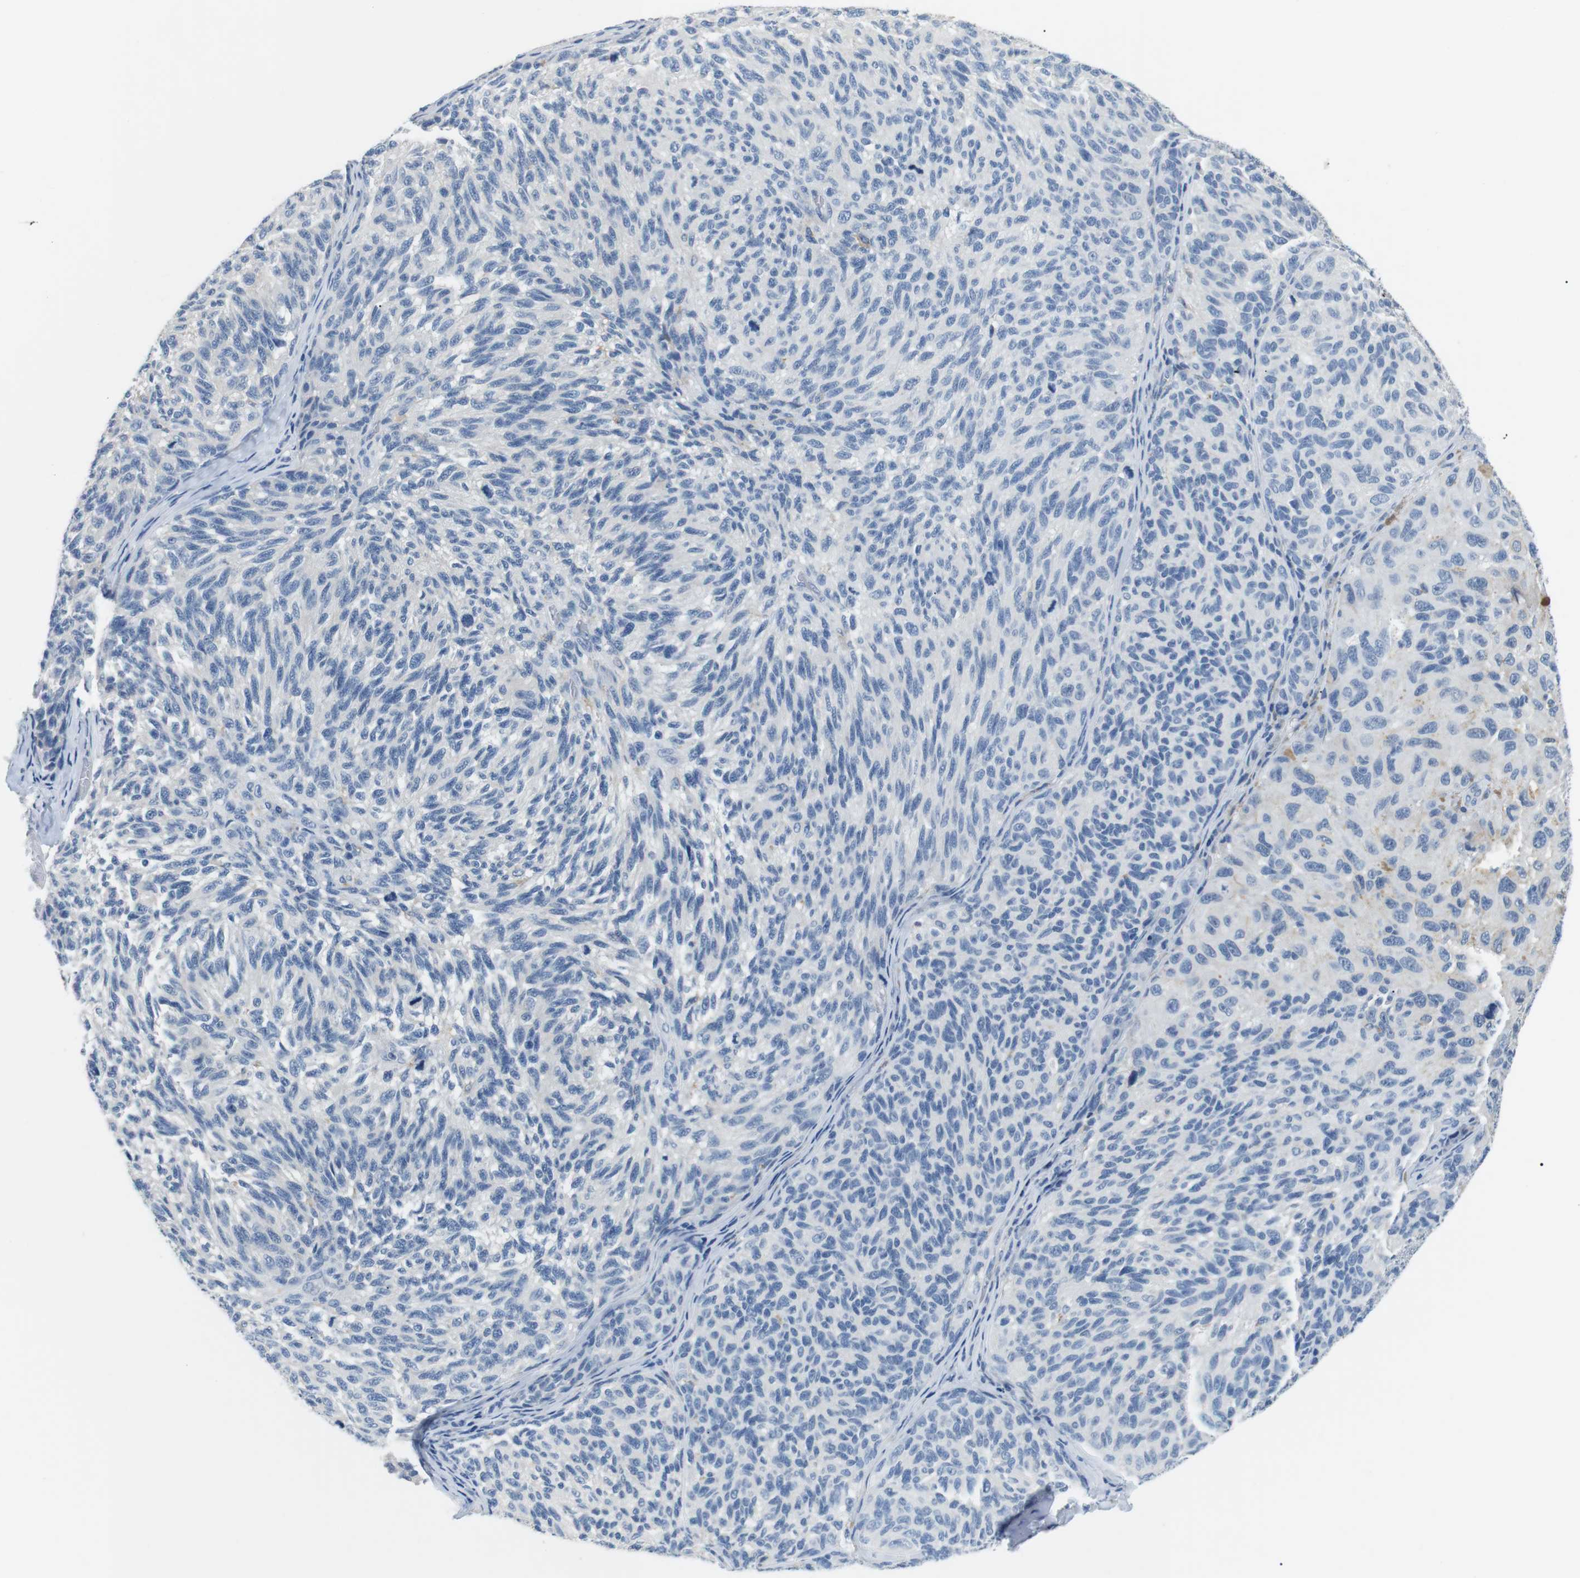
{"staining": {"intensity": "negative", "quantity": "none", "location": "none"}, "tissue": "melanoma", "cell_type": "Tumor cells", "image_type": "cancer", "snomed": [{"axis": "morphology", "description": "Malignant melanoma, NOS"}, {"axis": "topography", "description": "Skin"}], "caption": "Tumor cells are negative for brown protein staining in melanoma. The staining was performed using DAB (3,3'-diaminobenzidine) to visualize the protein expression in brown, while the nuclei were stained in blue with hematoxylin (Magnification: 20x).", "gene": "FCGRT", "patient": {"sex": "female", "age": 73}}